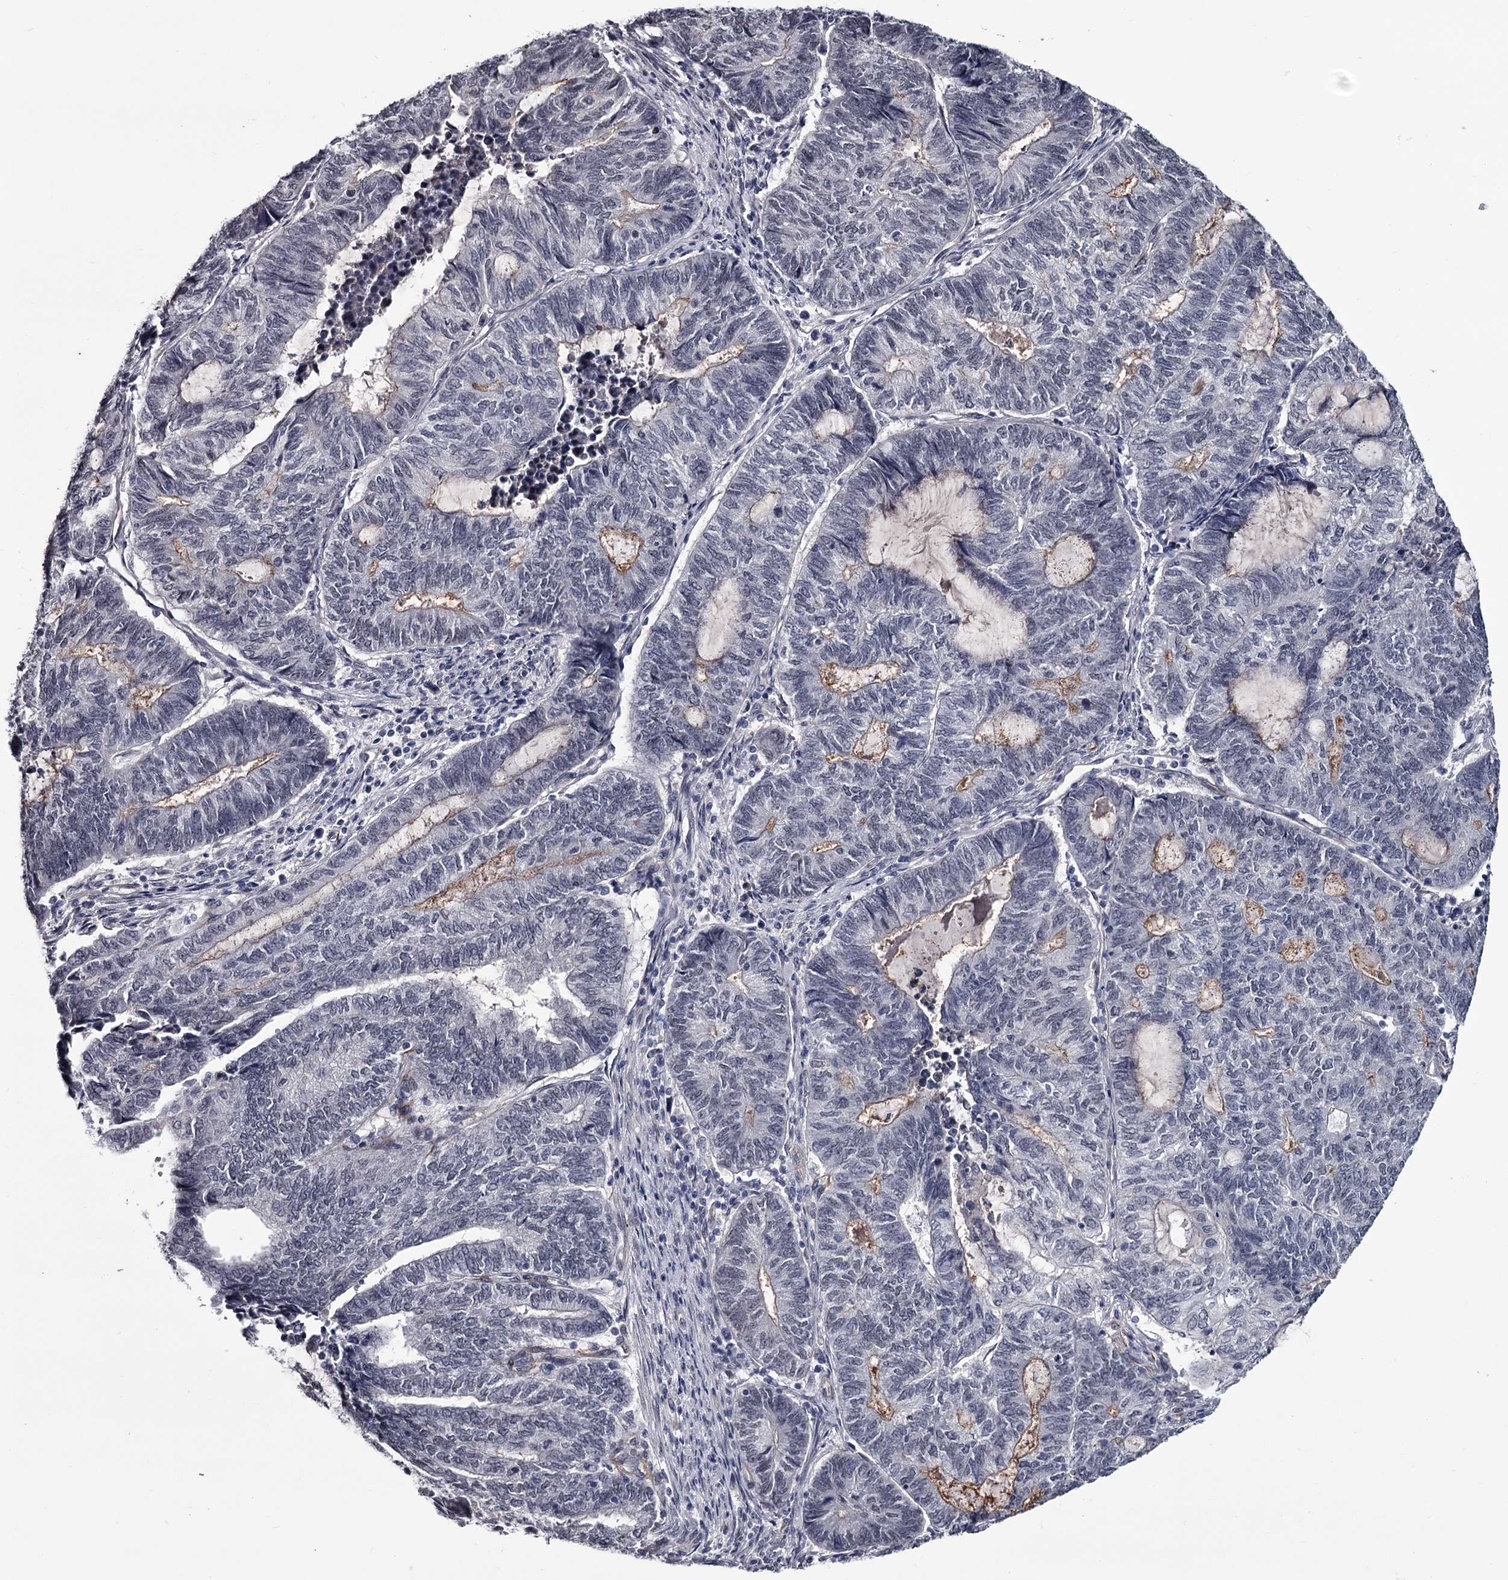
{"staining": {"intensity": "negative", "quantity": "none", "location": "none"}, "tissue": "endometrial cancer", "cell_type": "Tumor cells", "image_type": "cancer", "snomed": [{"axis": "morphology", "description": "Adenocarcinoma, NOS"}, {"axis": "topography", "description": "Uterus"}, {"axis": "topography", "description": "Endometrium"}], "caption": "Adenocarcinoma (endometrial) was stained to show a protein in brown. There is no significant positivity in tumor cells.", "gene": "PRPF40B", "patient": {"sex": "female", "age": 70}}